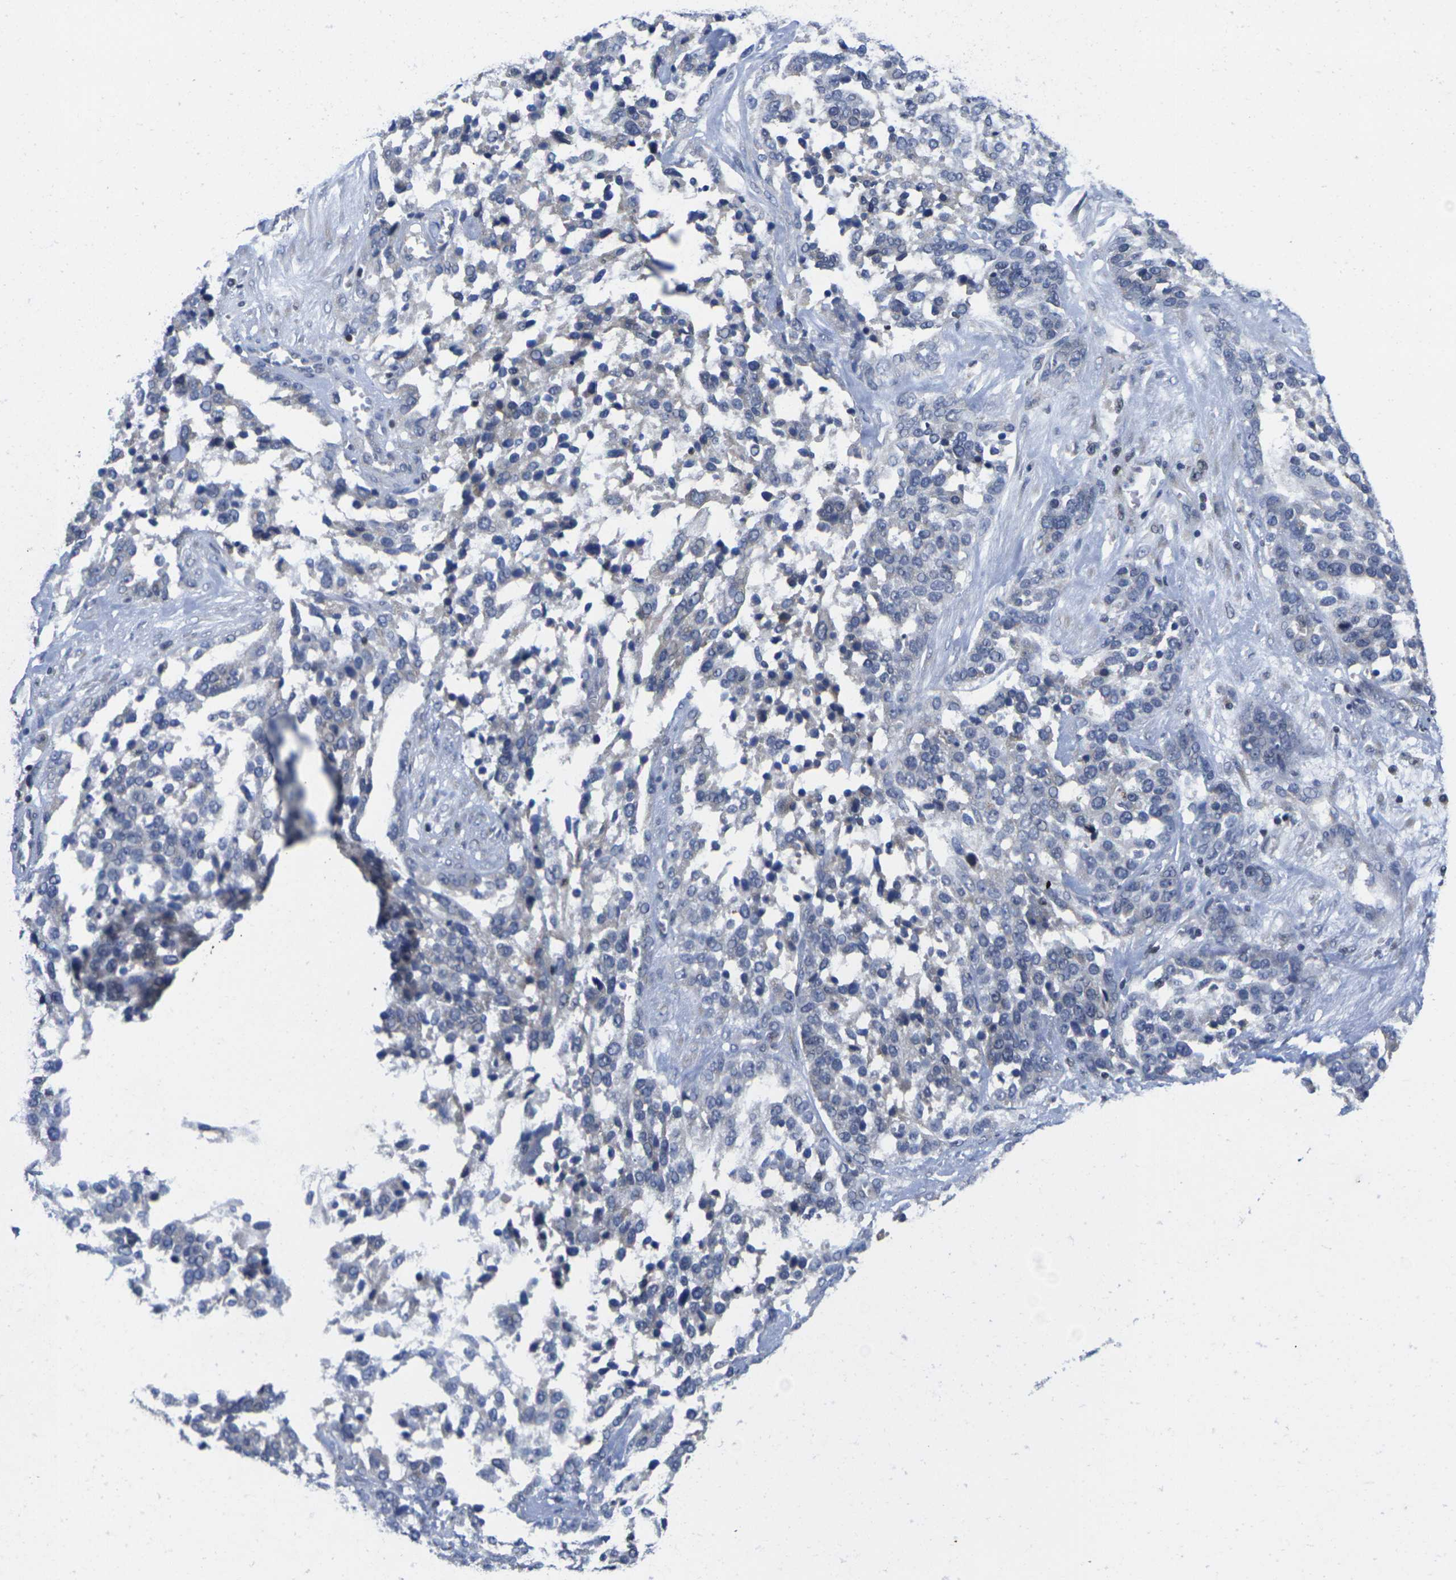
{"staining": {"intensity": "negative", "quantity": "none", "location": "none"}, "tissue": "ovarian cancer", "cell_type": "Tumor cells", "image_type": "cancer", "snomed": [{"axis": "morphology", "description": "Cystadenocarcinoma, serous, NOS"}, {"axis": "topography", "description": "Ovary"}], "caption": "Immunohistochemical staining of human ovarian cancer (serous cystadenocarcinoma) exhibits no significant expression in tumor cells.", "gene": "IKZF1", "patient": {"sex": "female", "age": 44}}